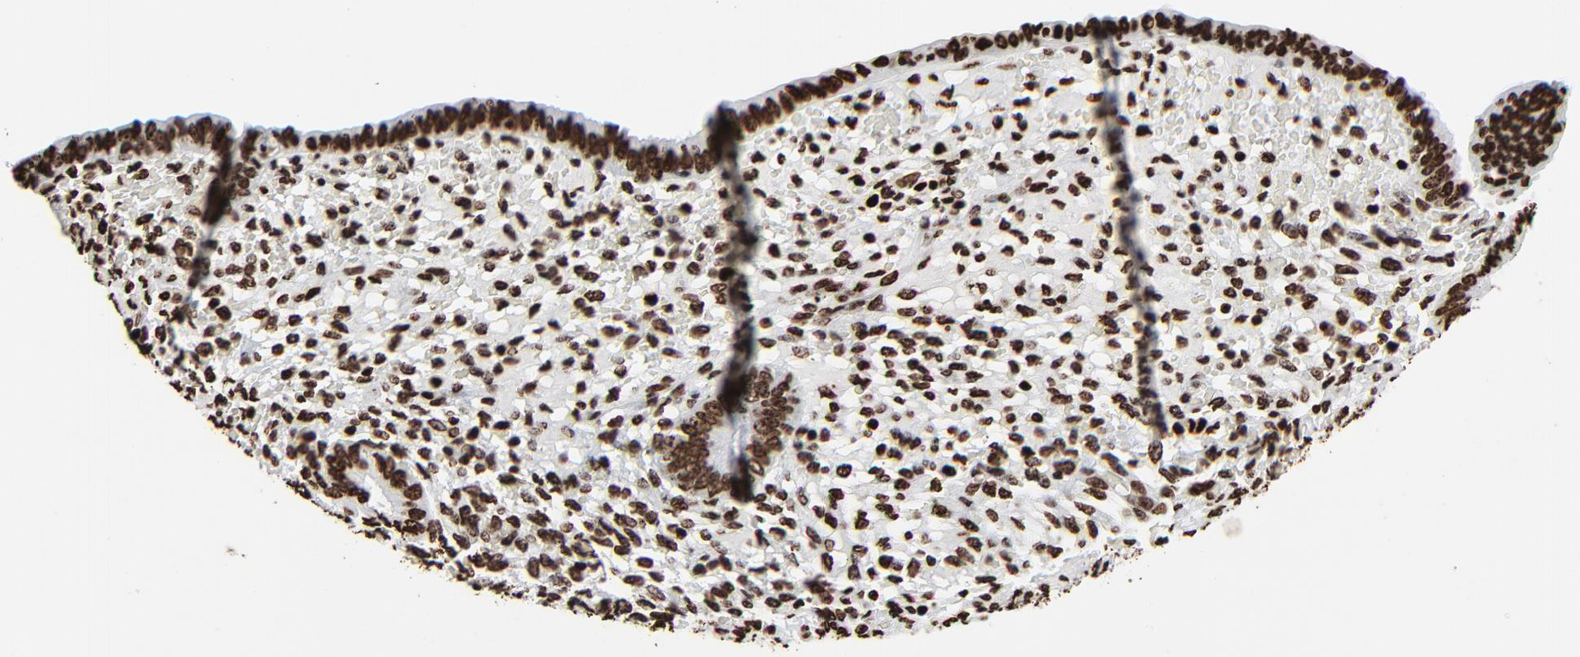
{"staining": {"intensity": "strong", "quantity": ">75%", "location": "nuclear"}, "tissue": "endometrium", "cell_type": "Cells in endometrial stroma", "image_type": "normal", "snomed": [{"axis": "morphology", "description": "Normal tissue, NOS"}, {"axis": "topography", "description": "Endometrium"}], "caption": "Immunohistochemical staining of normal human endometrium exhibits >75% levels of strong nuclear protein positivity in approximately >75% of cells in endometrial stroma. (Brightfield microscopy of DAB IHC at high magnification).", "gene": "H3", "patient": {"sex": "female", "age": 42}}